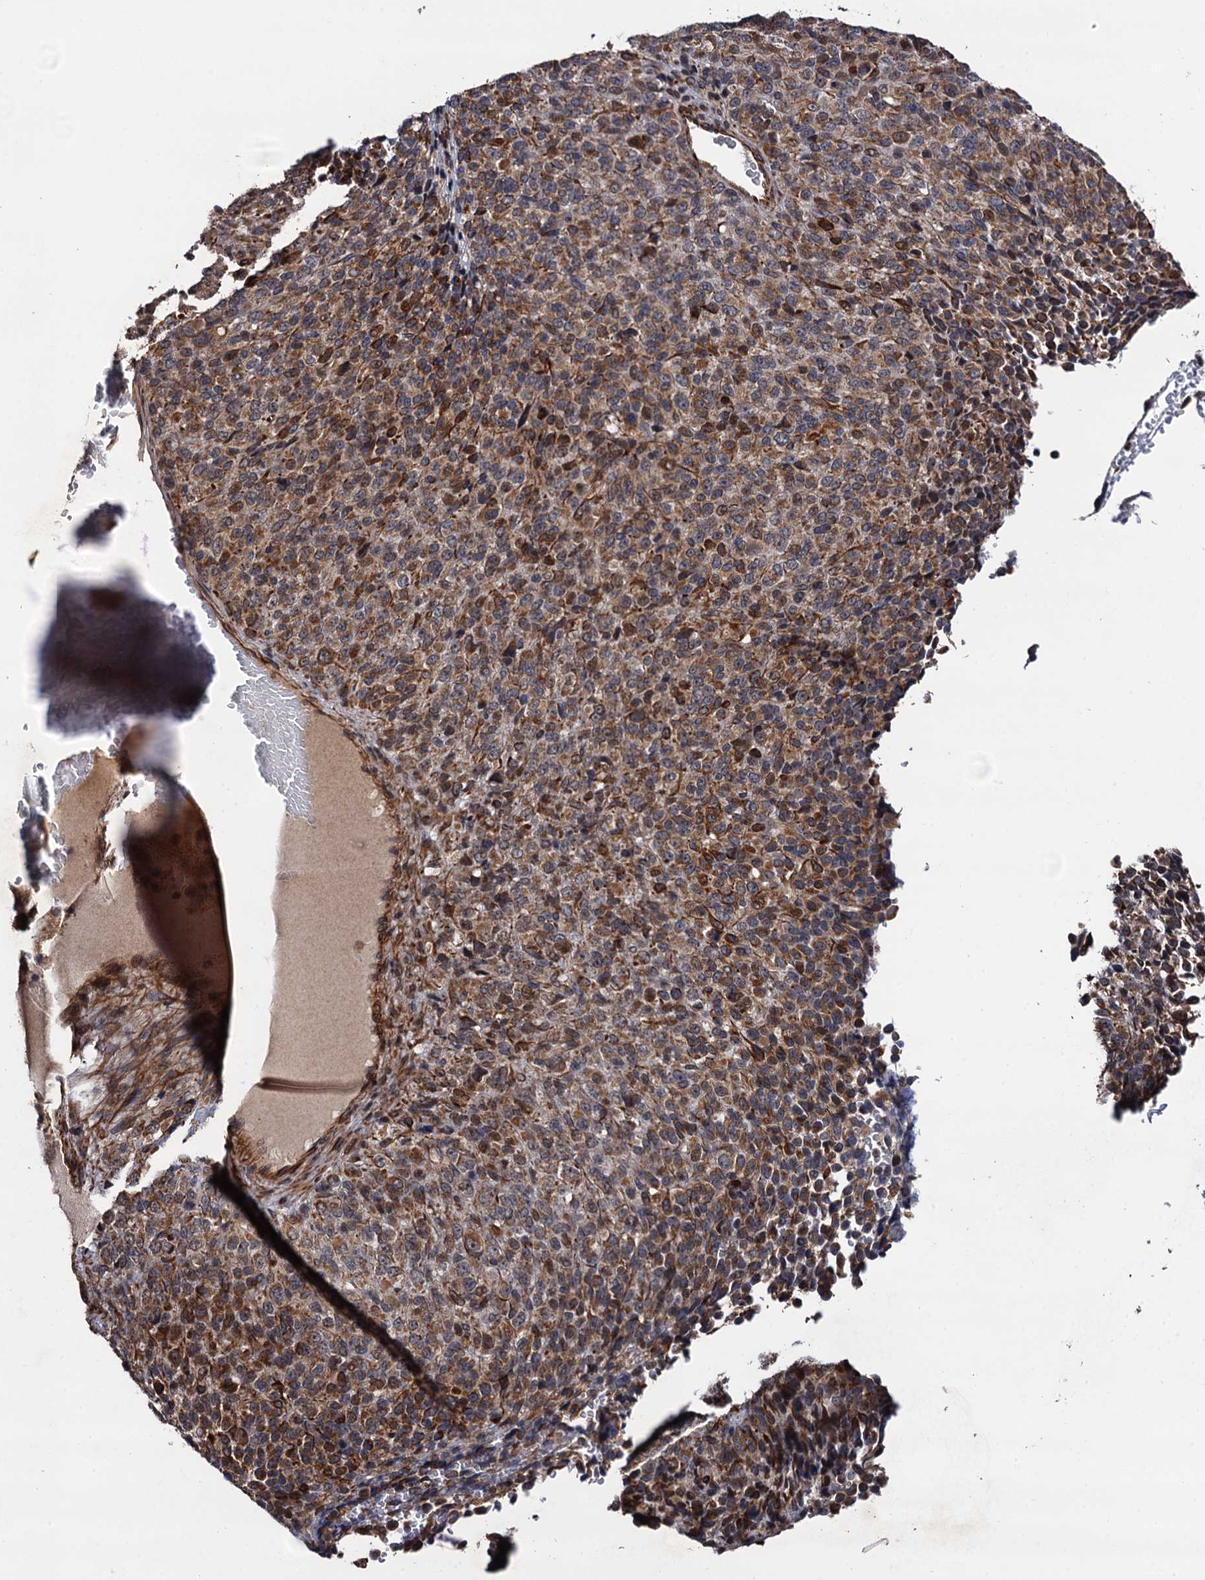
{"staining": {"intensity": "moderate", "quantity": ">75%", "location": "cytoplasmic/membranous"}, "tissue": "melanoma", "cell_type": "Tumor cells", "image_type": "cancer", "snomed": [{"axis": "morphology", "description": "Malignant melanoma, Metastatic site"}, {"axis": "topography", "description": "Brain"}], "caption": "Malignant melanoma (metastatic site) tissue exhibits moderate cytoplasmic/membranous expression in approximately >75% of tumor cells The staining is performed using DAB (3,3'-diaminobenzidine) brown chromogen to label protein expression. The nuclei are counter-stained blue using hematoxylin.", "gene": "FSIP1", "patient": {"sex": "female", "age": 56}}